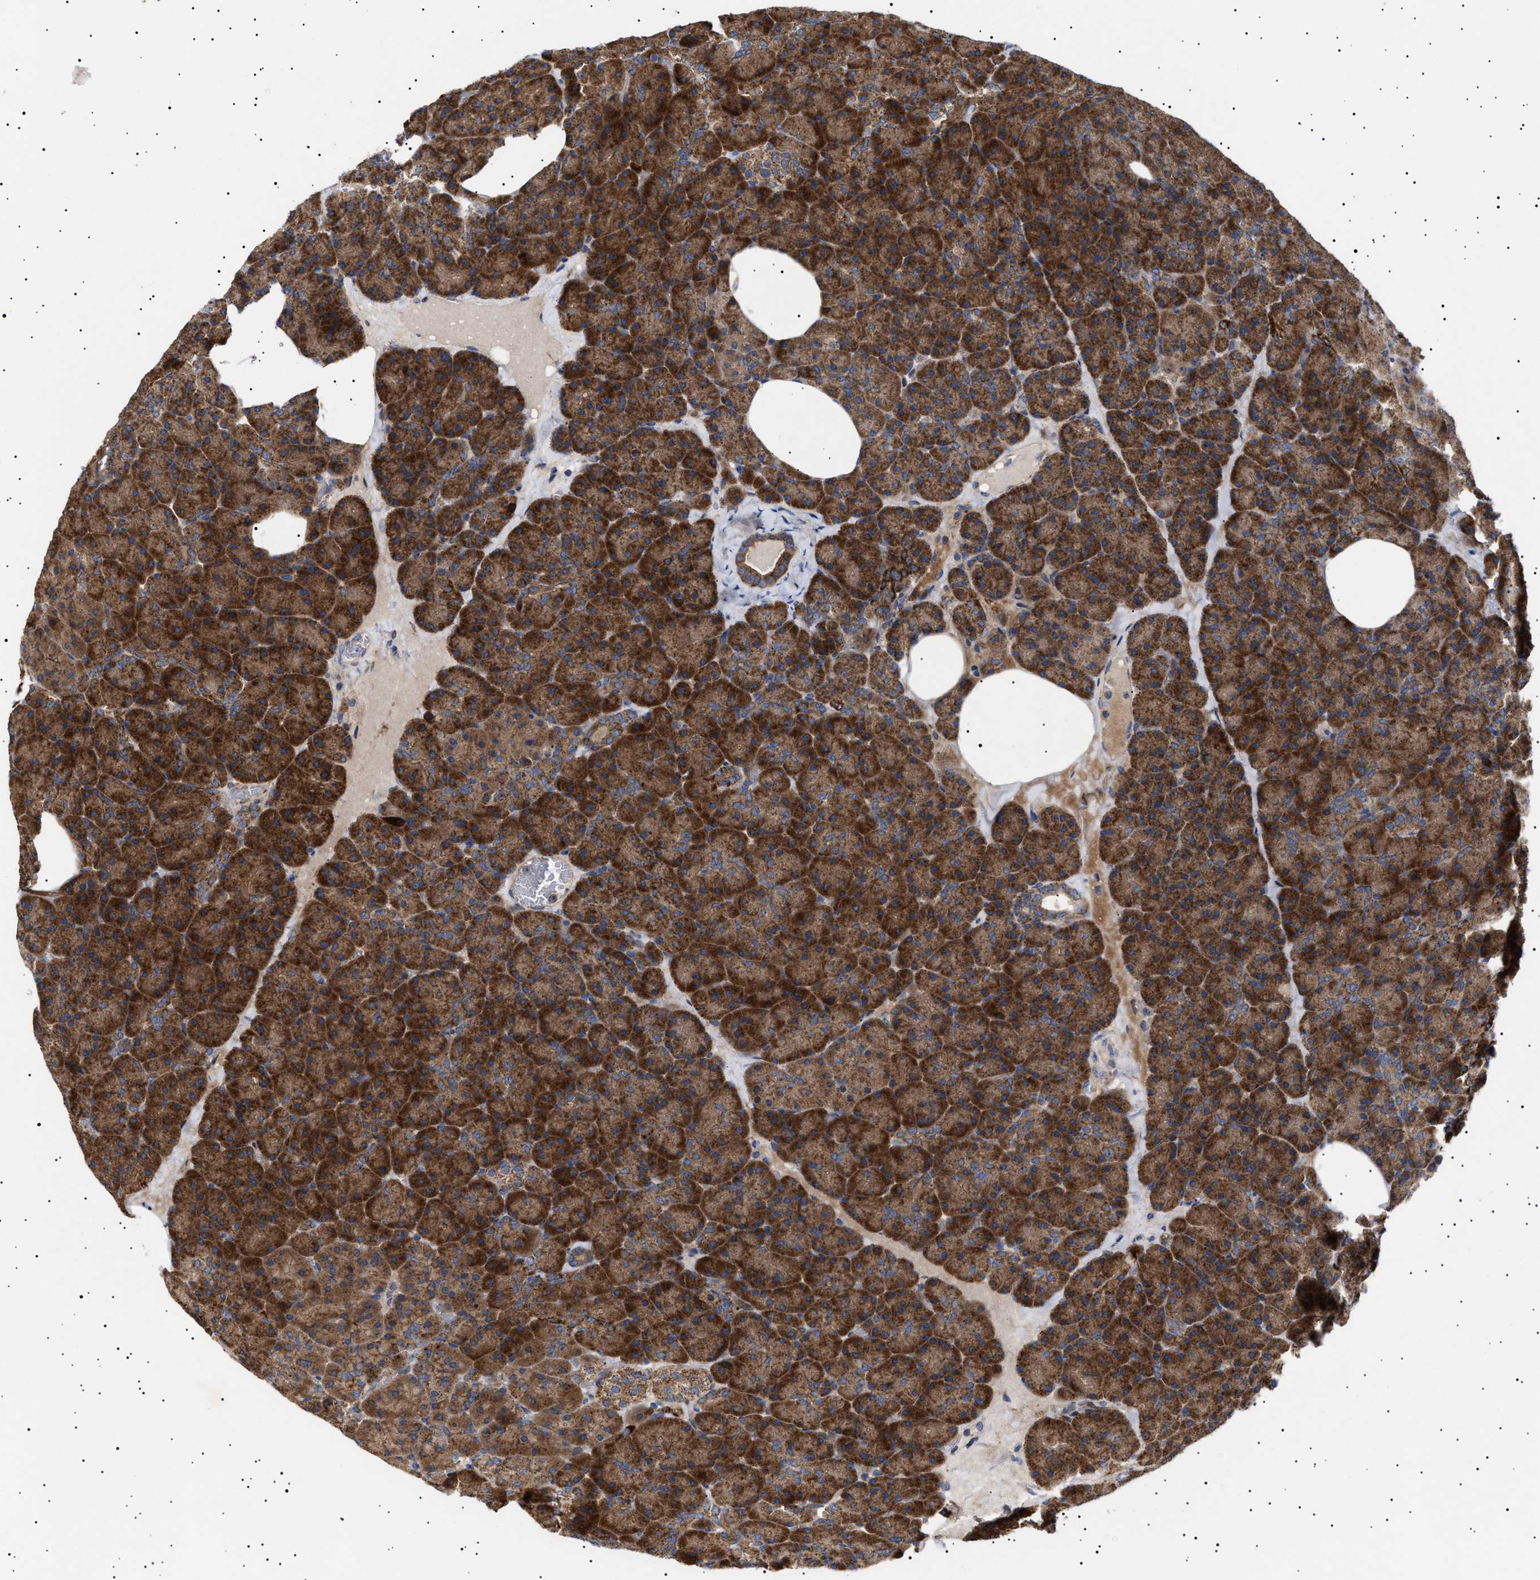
{"staining": {"intensity": "strong", "quantity": ">75%", "location": "cytoplasmic/membranous"}, "tissue": "pancreas", "cell_type": "Exocrine glandular cells", "image_type": "normal", "snomed": [{"axis": "morphology", "description": "Normal tissue, NOS"}, {"axis": "morphology", "description": "Carcinoid, malignant, NOS"}, {"axis": "topography", "description": "Pancreas"}], "caption": "The immunohistochemical stain labels strong cytoplasmic/membranous expression in exocrine glandular cells of unremarkable pancreas. (DAB IHC, brown staining for protein, blue staining for nuclei).", "gene": "MRPL10", "patient": {"sex": "female", "age": 35}}